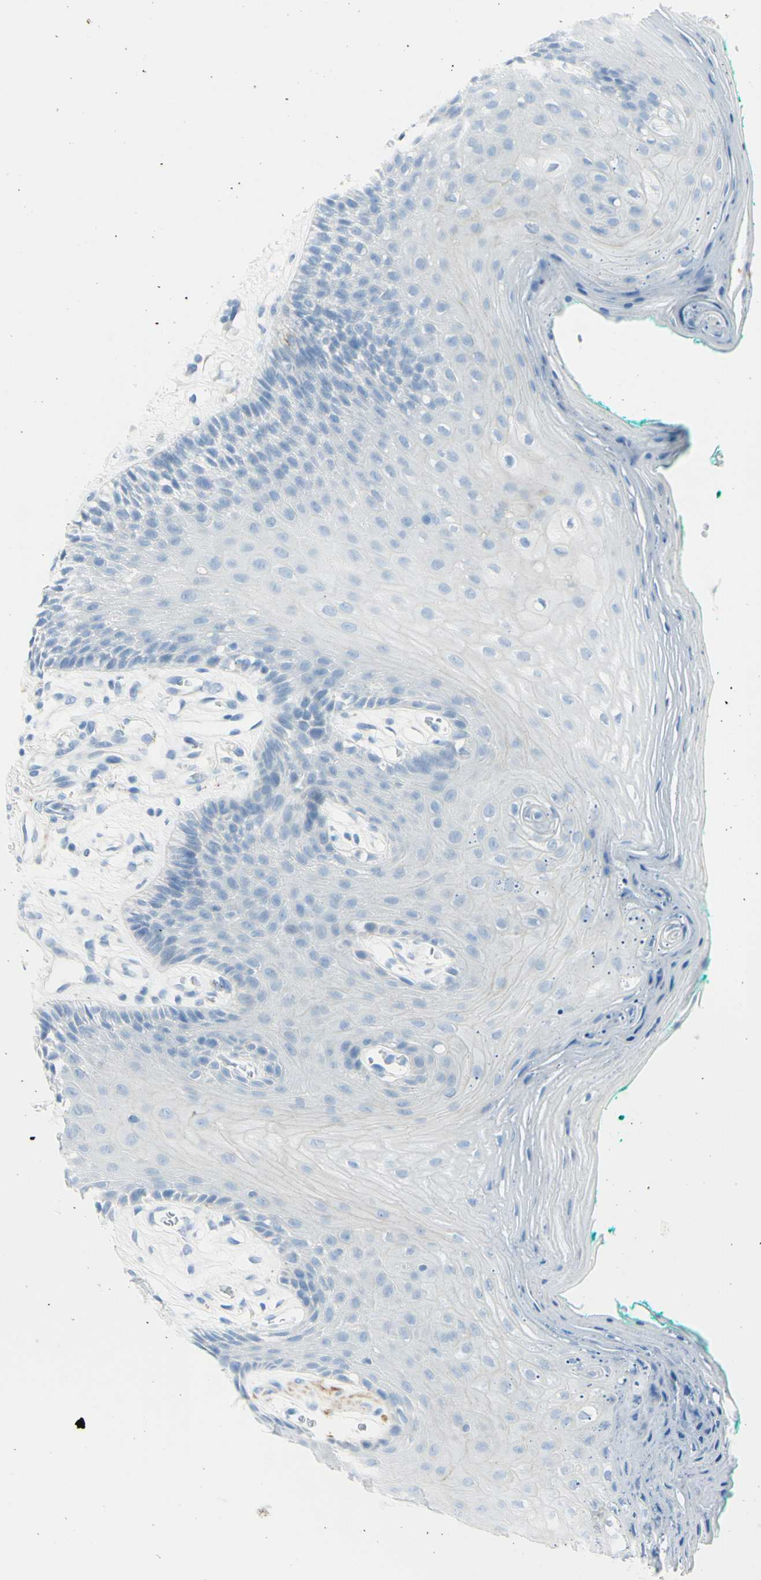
{"staining": {"intensity": "negative", "quantity": "none", "location": "none"}, "tissue": "oral mucosa", "cell_type": "Squamous epithelial cells", "image_type": "normal", "snomed": [{"axis": "morphology", "description": "Normal tissue, NOS"}, {"axis": "topography", "description": "Skeletal muscle"}, {"axis": "topography", "description": "Oral tissue"}, {"axis": "topography", "description": "Peripheral nerve tissue"}], "caption": "DAB (3,3'-diaminobenzidine) immunohistochemical staining of normal human oral mucosa reveals no significant staining in squamous epithelial cells.", "gene": "TSPAN1", "patient": {"sex": "female", "age": 84}}